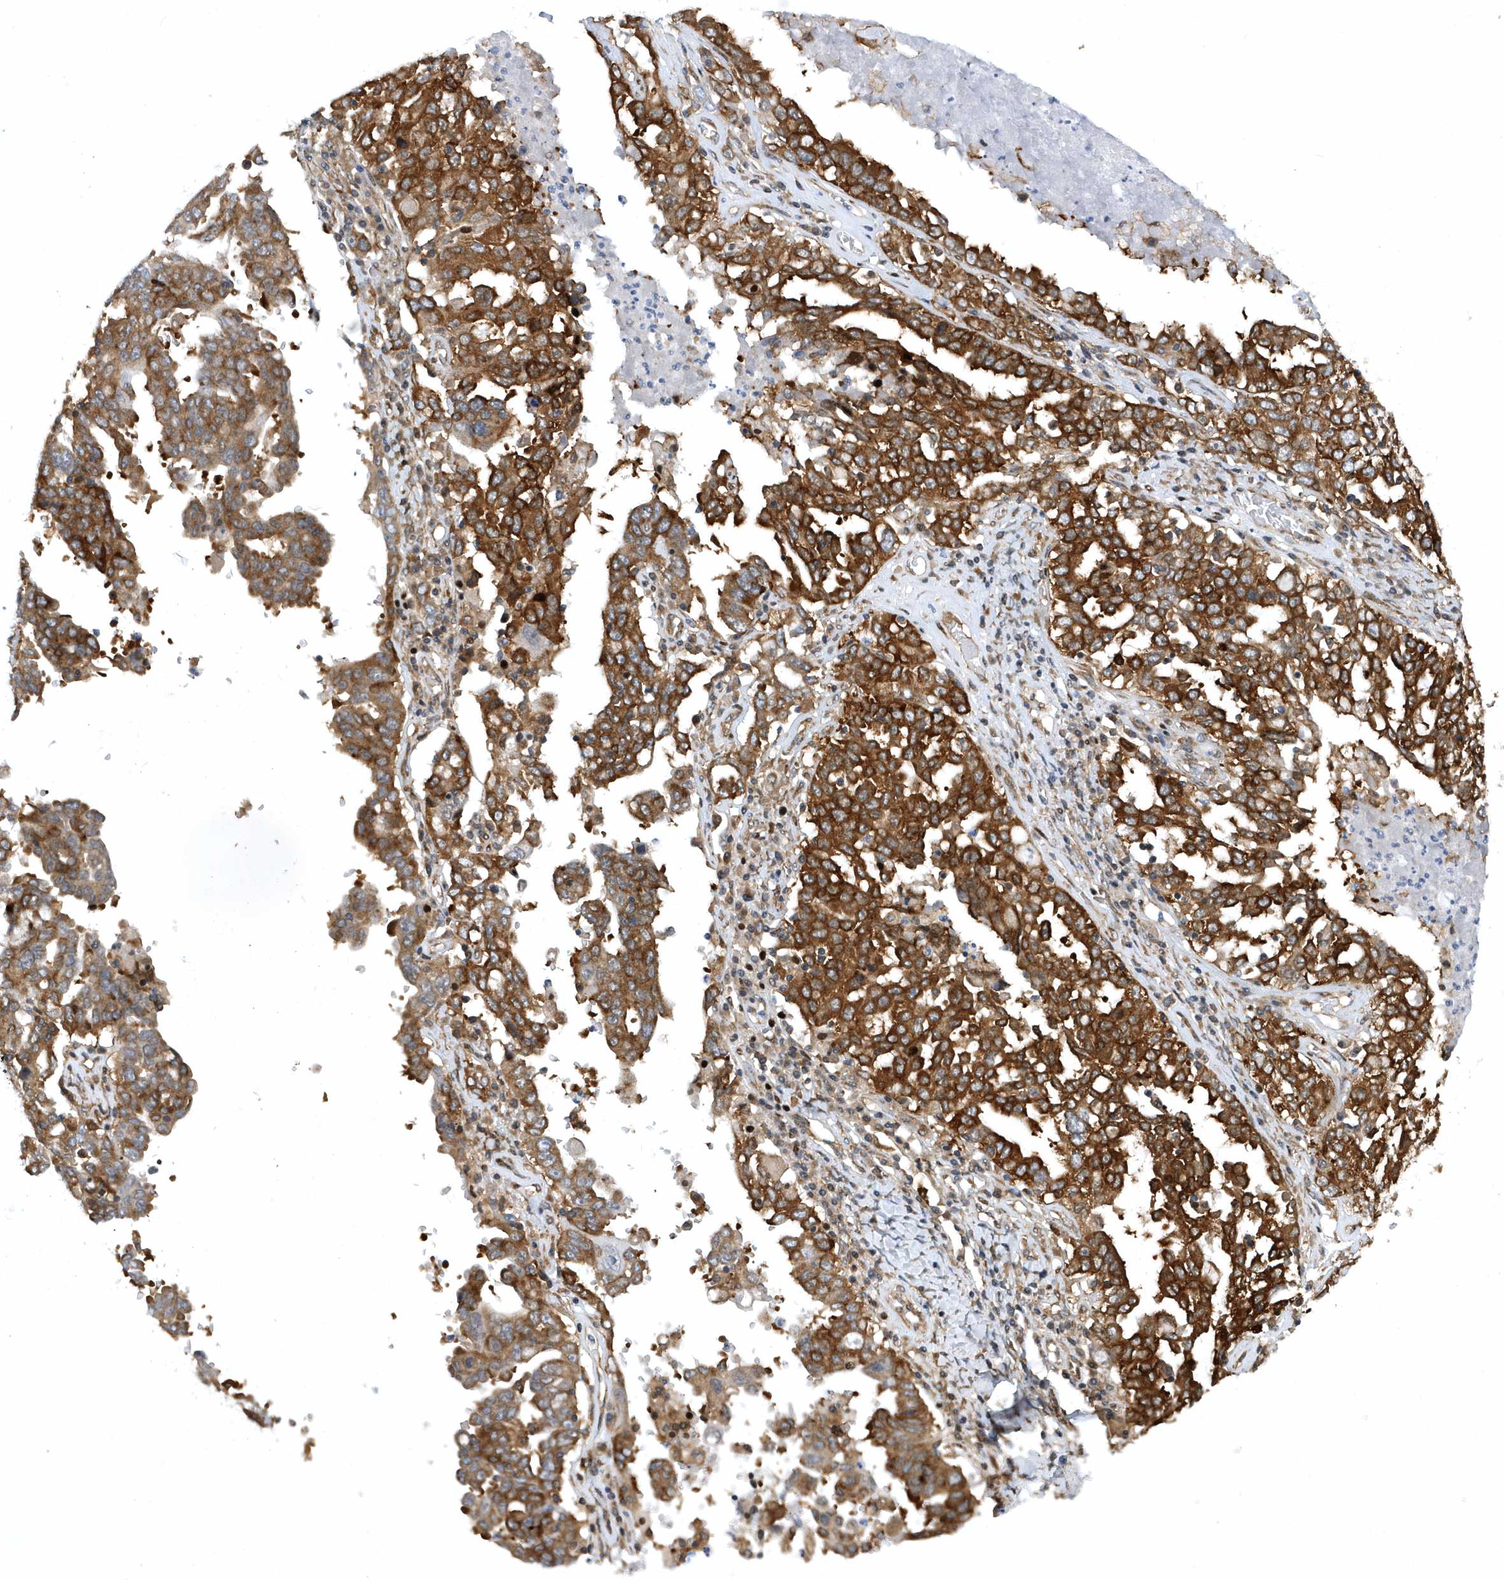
{"staining": {"intensity": "strong", "quantity": ">75%", "location": "cytoplasmic/membranous"}, "tissue": "ovarian cancer", "cell_type": "Tumor cells", "image_type": "cancer", "snomed": [{"axis": "morphology", "description": "Carcinoma, endometroid"}, {"axis": "topography", "description": "Ovary"}], "caption": "The micrograph reveals immunohistochemical staining of endometroid carcinoma (ovarian). There is strong cytoplasmic/membranous positivity is present in approximately >75% of tumor cells.", "gene": "PHF1", "patient": {"sex": "female", "age": 62}}